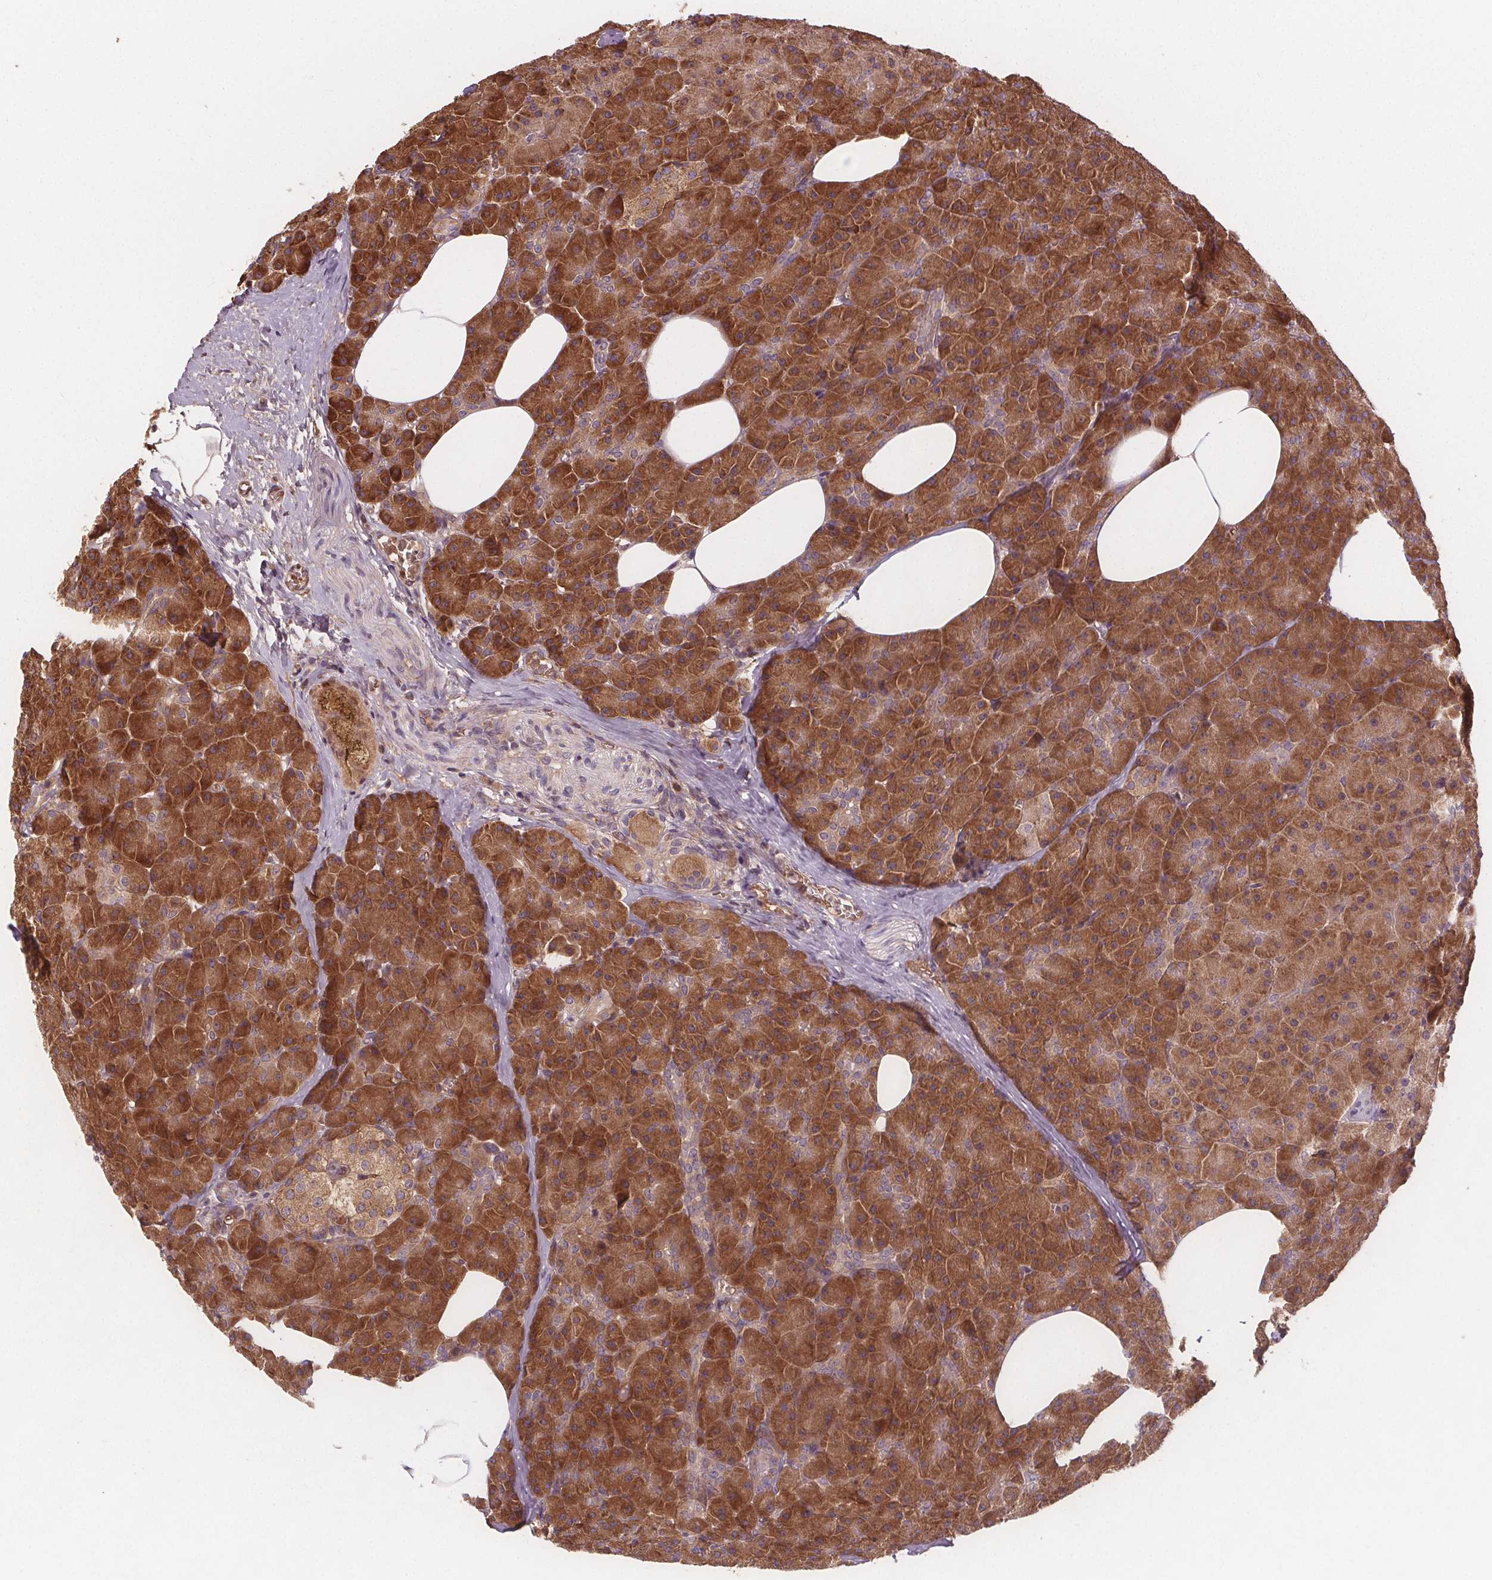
{"staining": {"intensity": "moderate", "quantity": ">75%", "location": "cytoplasmic/membranous"}, "tissue": "pancreas", "cell_type": "Exocrine glandular cells", "image_type": "normal", "snomed": [{"axis": "morphology", "description": "Normal tissue, NOS"}, {"axis": "topography", "description": "Pancreas"}], "caption": "DAB immunohistochemical staining of normal human pancreas demonstrates moderate cytoplasmic/membranous protein expression in about >75% of exocrine glandular cells.", "gene": "EIF3D", "patient": {"sex": "female", "age": 45}}